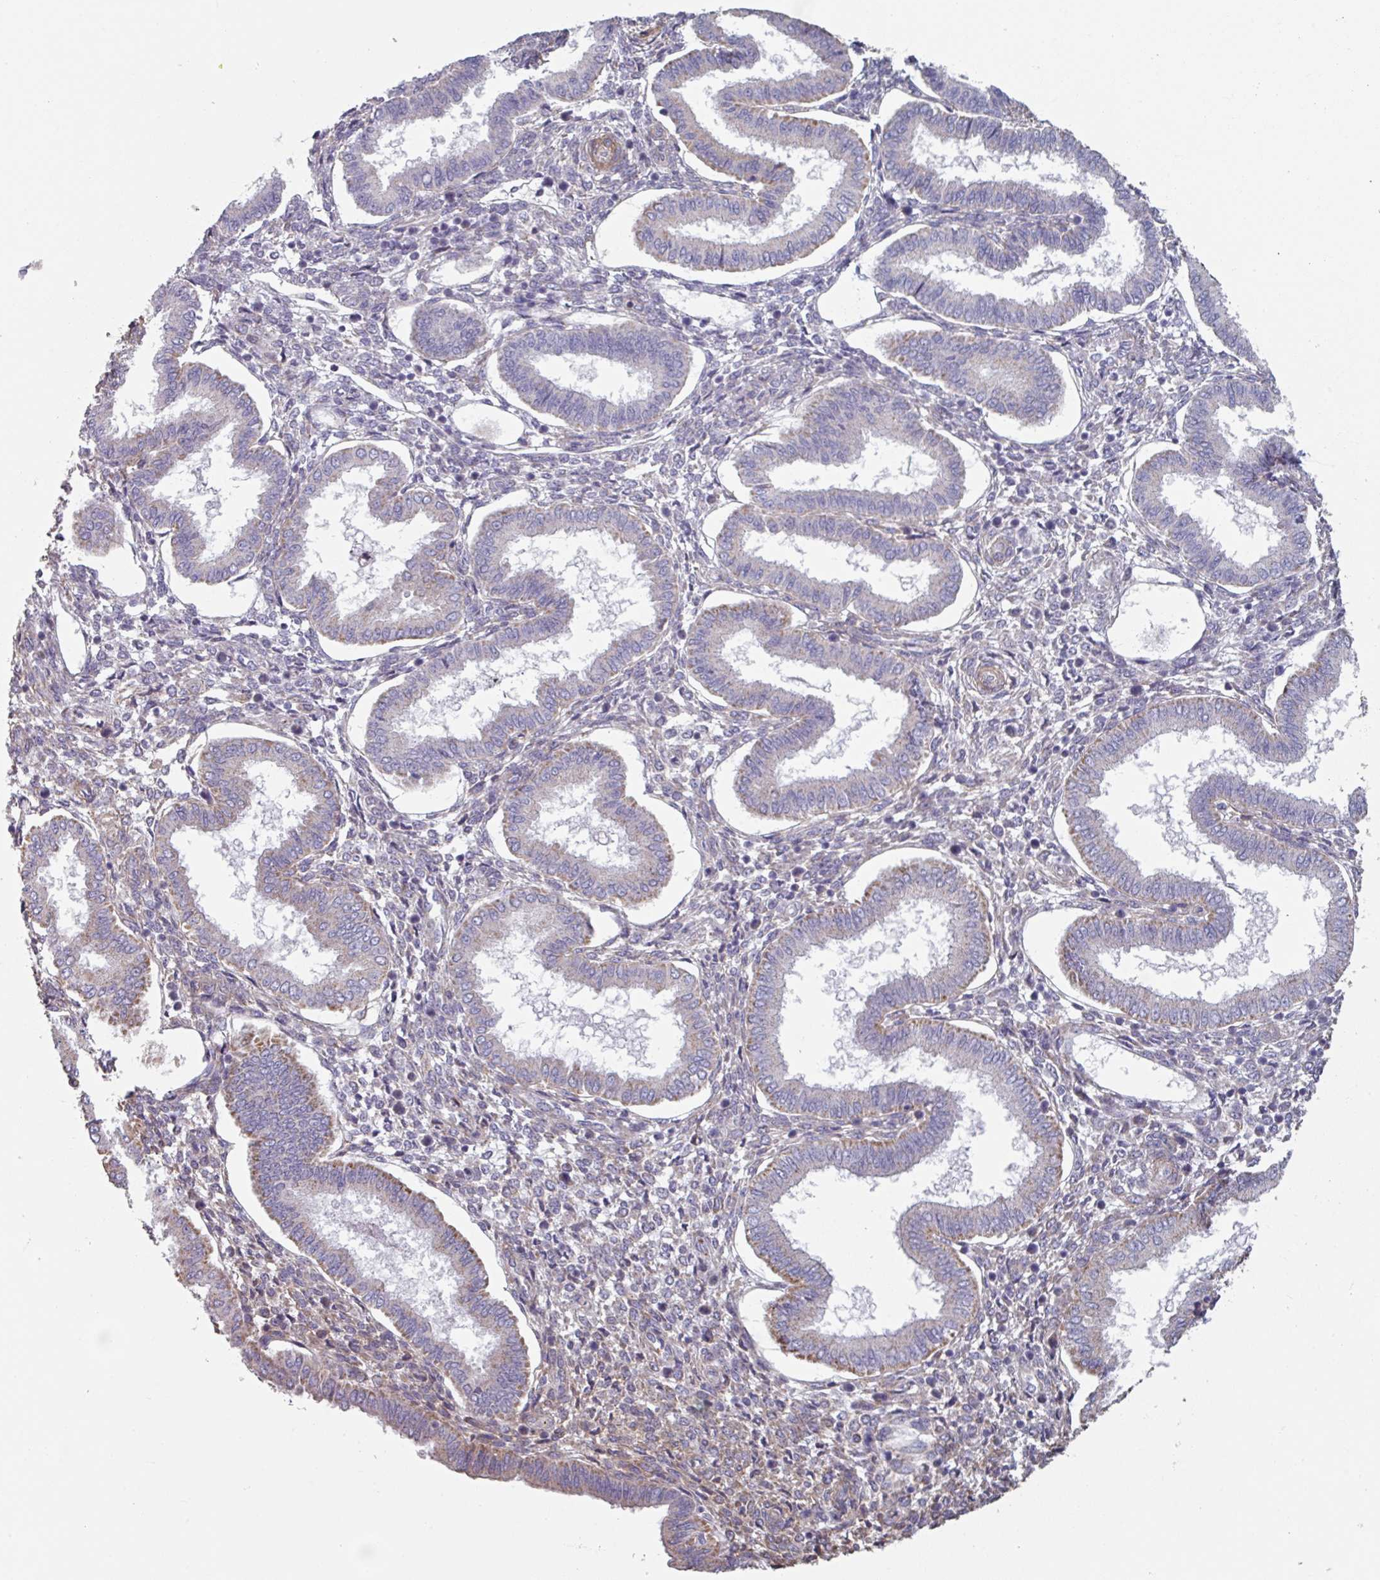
{"staining": {"intensity": "negative", "quantity": "none", "location": "none"}, "tissue": "endometrium", "cell_type": "Cells in endometrial stroma", "image_type": "normal", "snomed": [{"axis": "morphology", "description": "Normal tissue, NOS"}, {"axis": "topography", "description": "Endometrium"}], "caption": "IHC image of benign human endometrium stained for a protein (brown), which exhibits no staining in cells in endometrial stroma.", "gene": "GSTA1", "patient": {"sex": "female", "age": 24}}